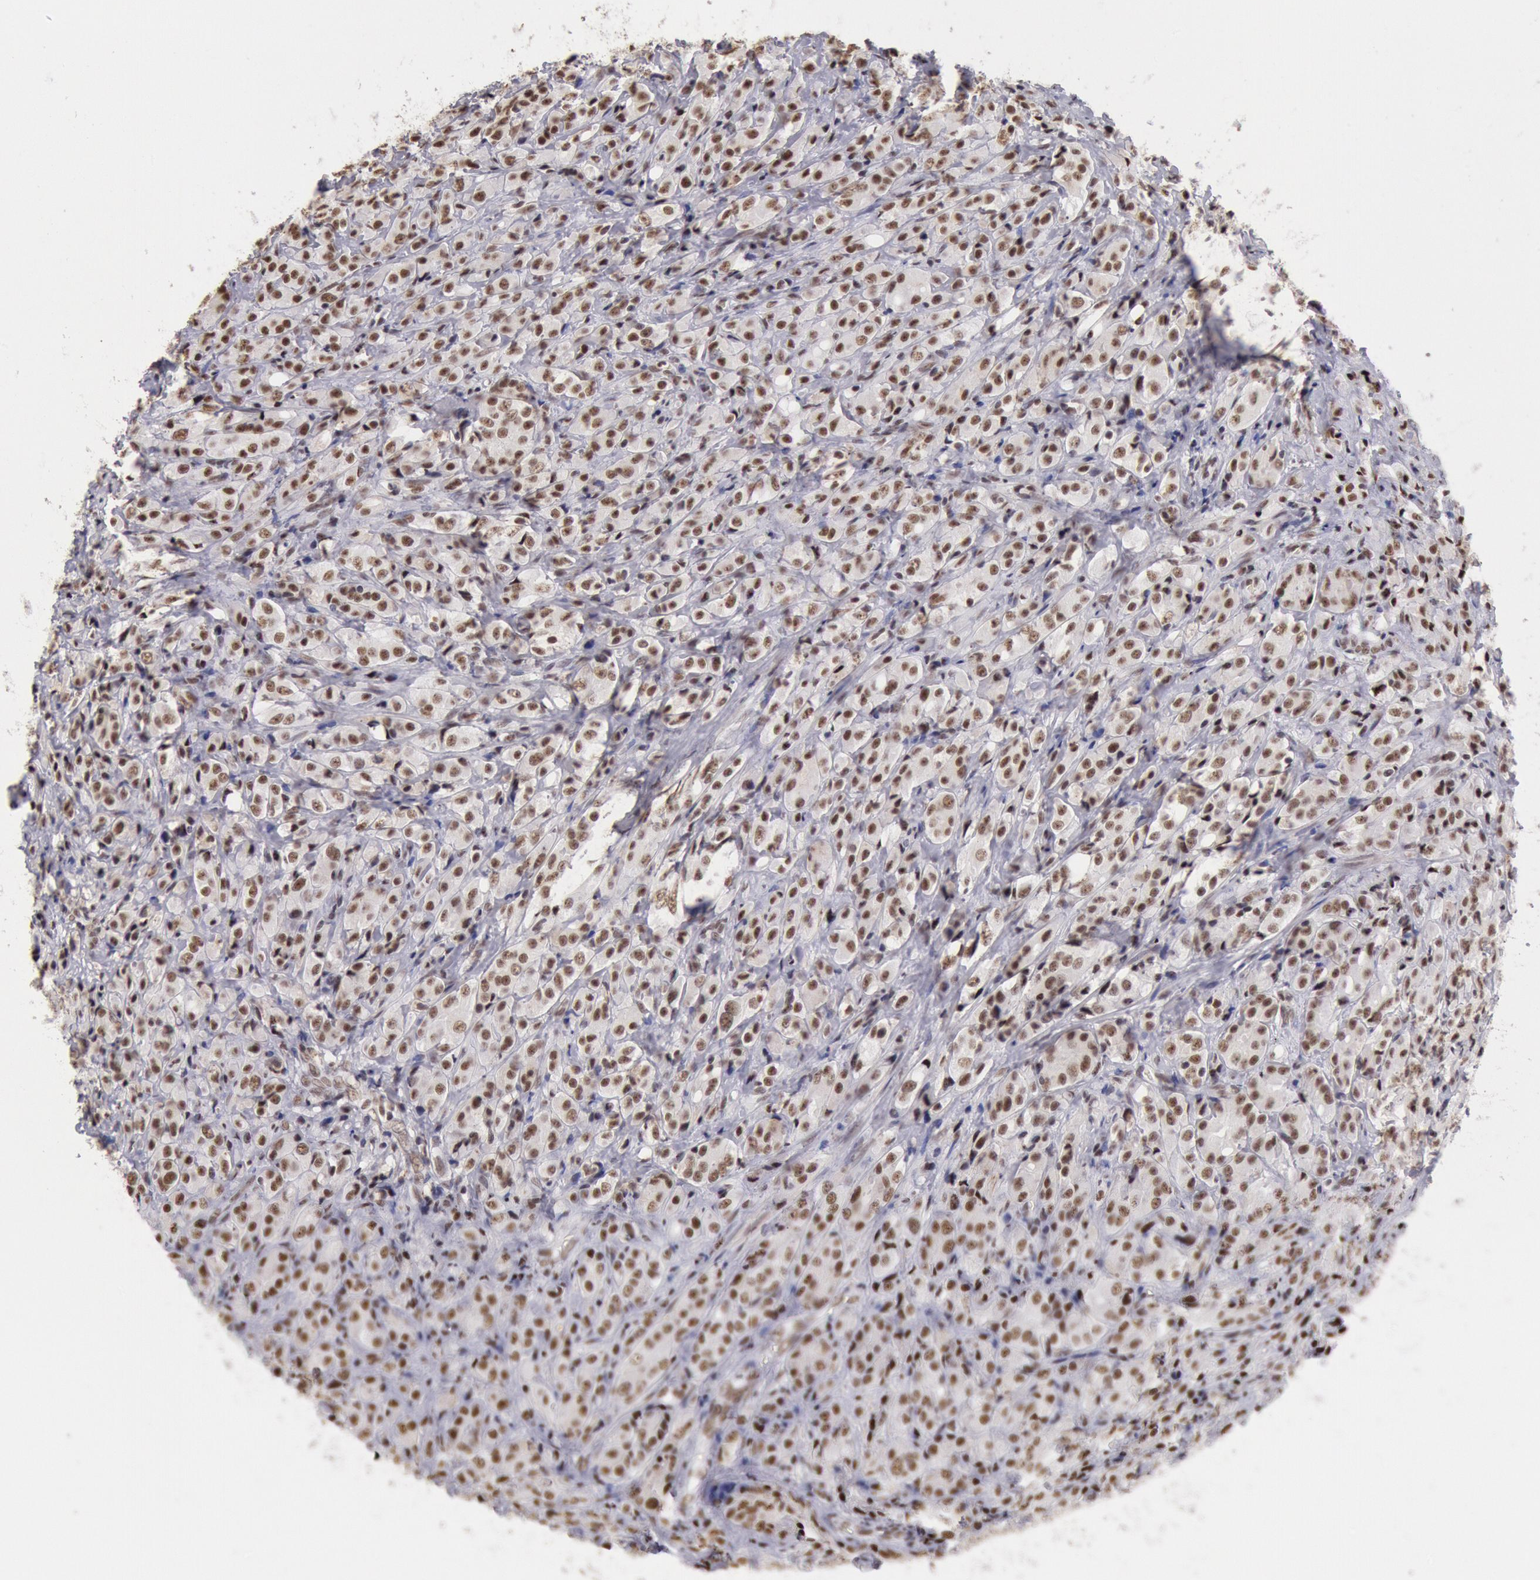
{"staining": {"intensity": "moderate", "quantity": ">75%", "location": "nuclear"}, "tissue": "prostate cancer", "cell_type": "Tumor cells", "image_type": "cancer", "snomed": [{"axis": "morphology", "description": "Adenocarcinoma, High grade"}, {"axis": "topography", "description": "Prostate"}], "caption": "High-grade adenocarcinoma (prostate) stained for a protein demonstrates moderate nuclear positivity in tumor cells. (IHC, brightfield microscopy, high magnification).", "gene": "SNRPD3", "patient": {"sex": "male", "age": 68}}